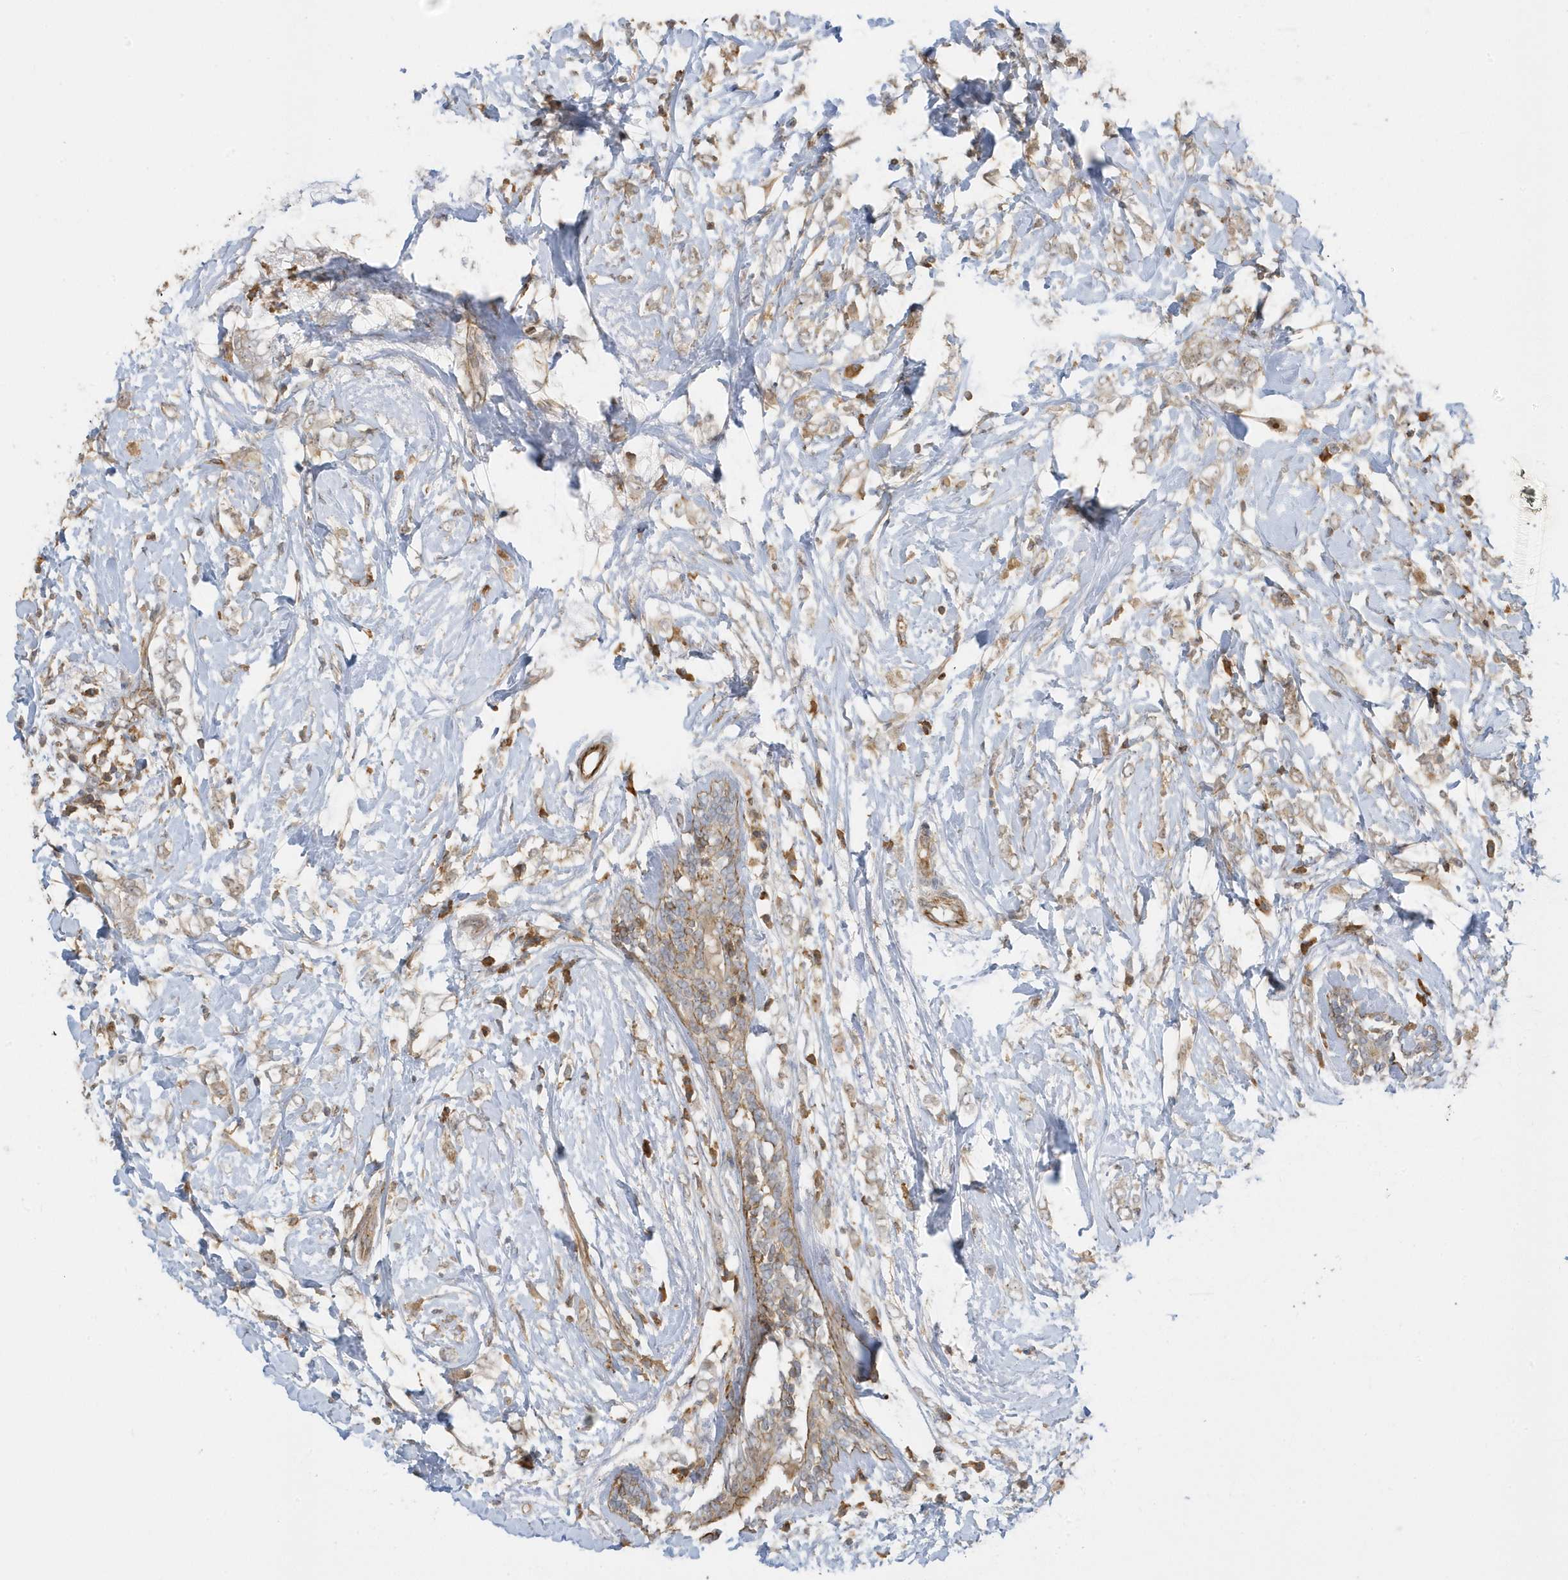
{"staining": {"intensity": "weak", "quantity": ">75%", "location": "cytoplasmic/membranous"}, "tissue": "breast cancer", "cell_type": "Tumor cells", "image_type": "cancer", "snomed": [{"axis": "morphology", "description": "Normal tissue, NOS"}, {"axis": "morphology", "description": "Lobular carcinoma"}, {"axis": "topography", "description": "Breast"}], "caption": "Lobular carcinoma (breast) stained with DAB (3,3'-diaminobenzidine) immunohistochemistry shows low levels of weak cytoplasmic/membranous staining in about >75% of tumor cells. The staining was performed using DAB to visualize the protein expression in brown, while the nuclei were stained in blue with hematoxylin (Magnification: 20x).", "gene": "ZBTB8A", "patient": {"sex": "female", "age": 47}}